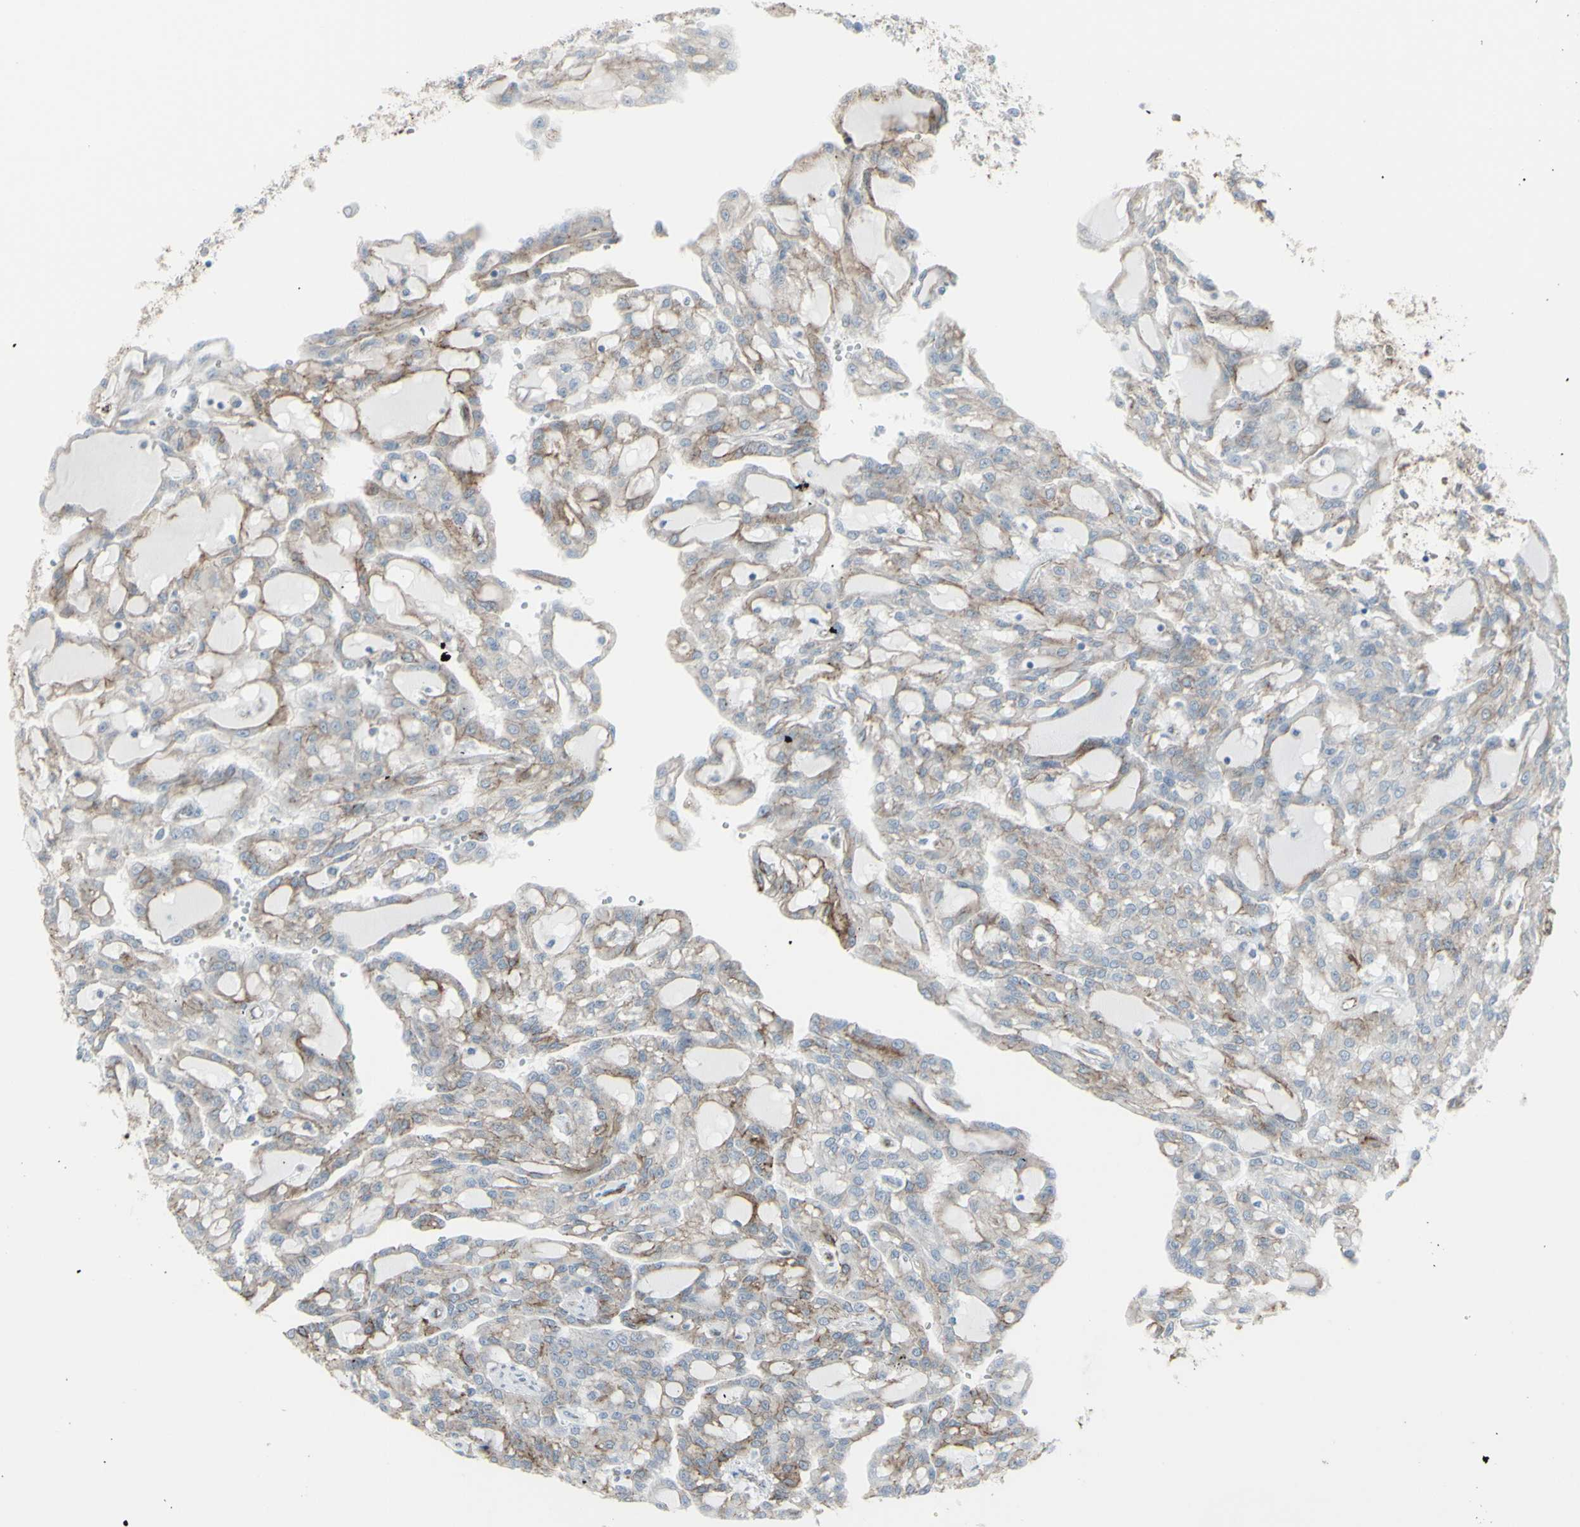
{"staining": {"intensity": "weak", "quantity": ">75%", "location": "cytoplasmic/membranous"}, "tissue": "renal cancer", "cell_type": "Tumor cells", "image_type": "cancer", "snomed": [{"axis": "morphology", "description": "Adenocarcinoma, NOS"}, {"axis": "topography", "description": "Kidney"}], "caption": "The histopathology image demonstrates a brown stain indicating the presence of a protein in the cytoplasmic/membranous of tumor cells in renal cancer (adenocarcinoma).", "gene": "GJA1", "patient": {"sex": "male", "age": 63}}